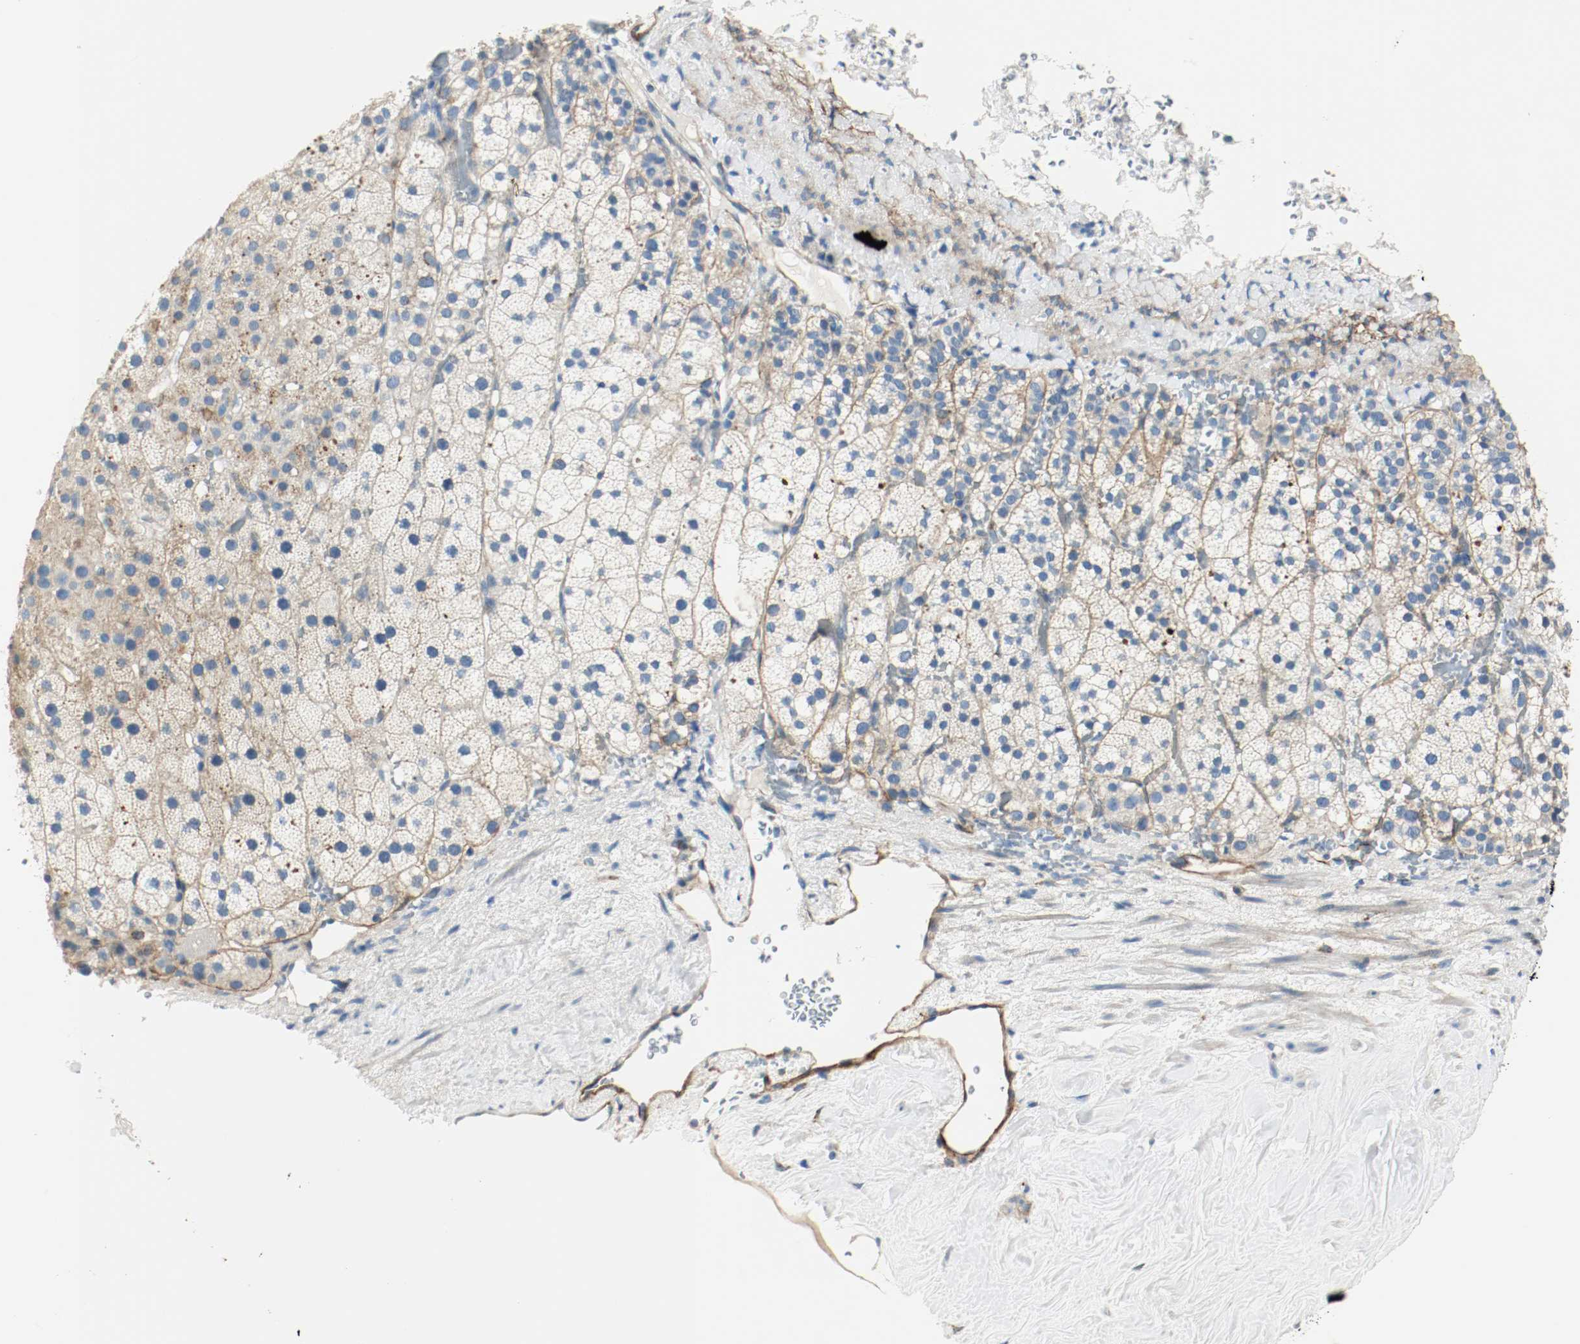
{"staining": {"intensity": "weak", "quantity": ">75%", "location": "cytoplasmic/membranous"}, "tissue": "adrenal gland", "cell_type": "Glandular cells", "image_type": "normal", "snomed": [{"axis": "morphology", "description": "Normal tissue, NOS"}, {"axis": "topography", "description": "Adrenal gland"}], "caption": "Human adrenal gland stained for a protein (brown) shows weak cytoplasmic/membranous positive expression in about >75% of glandular cells.", "gene": "LAMB1", "patient": {"sex": "male", "age": 35}}